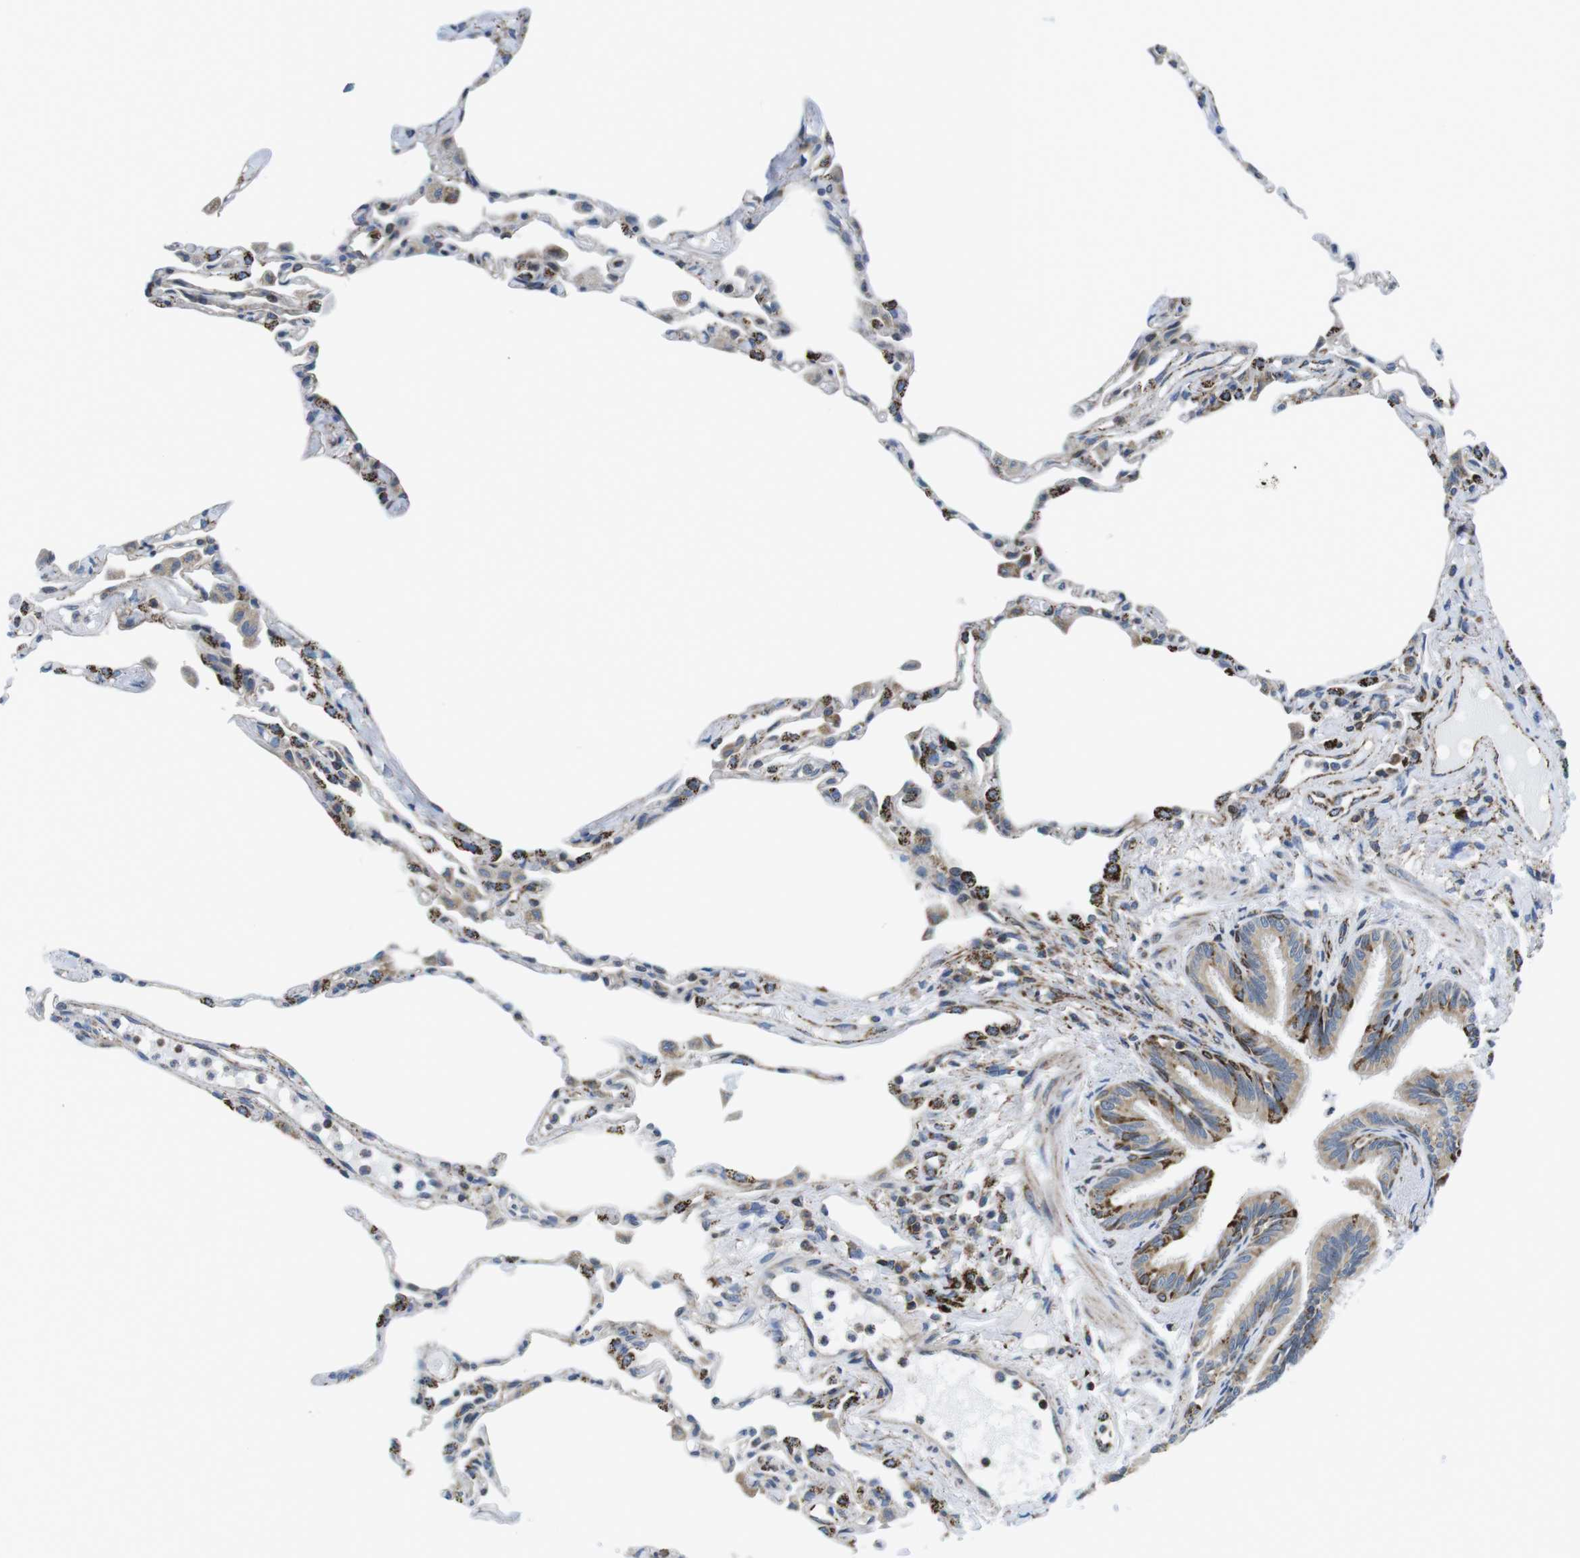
{"staining": {"intensity": "strong", "quantity": "<25%", "location": "cytoplasmic/membranous"}, "tissue": "lung", "cell_type": "Alveolar cells", "image_type": "normal", "snomed": [{"axis": "morphology", "description": "Normal tissue, NOS"}, {"axis": "topography", "description": "Lung"}], "caption": "This histopathology image exhibits benign lung stained with IHC to label a protein in brown. The cytoplasmic/membranous of alveolar cells show strong positivity for the protein. Nuclei are counter-stained blue.", "gene": "KCNE3", "patient": {"sex": "female", "age": 49}}